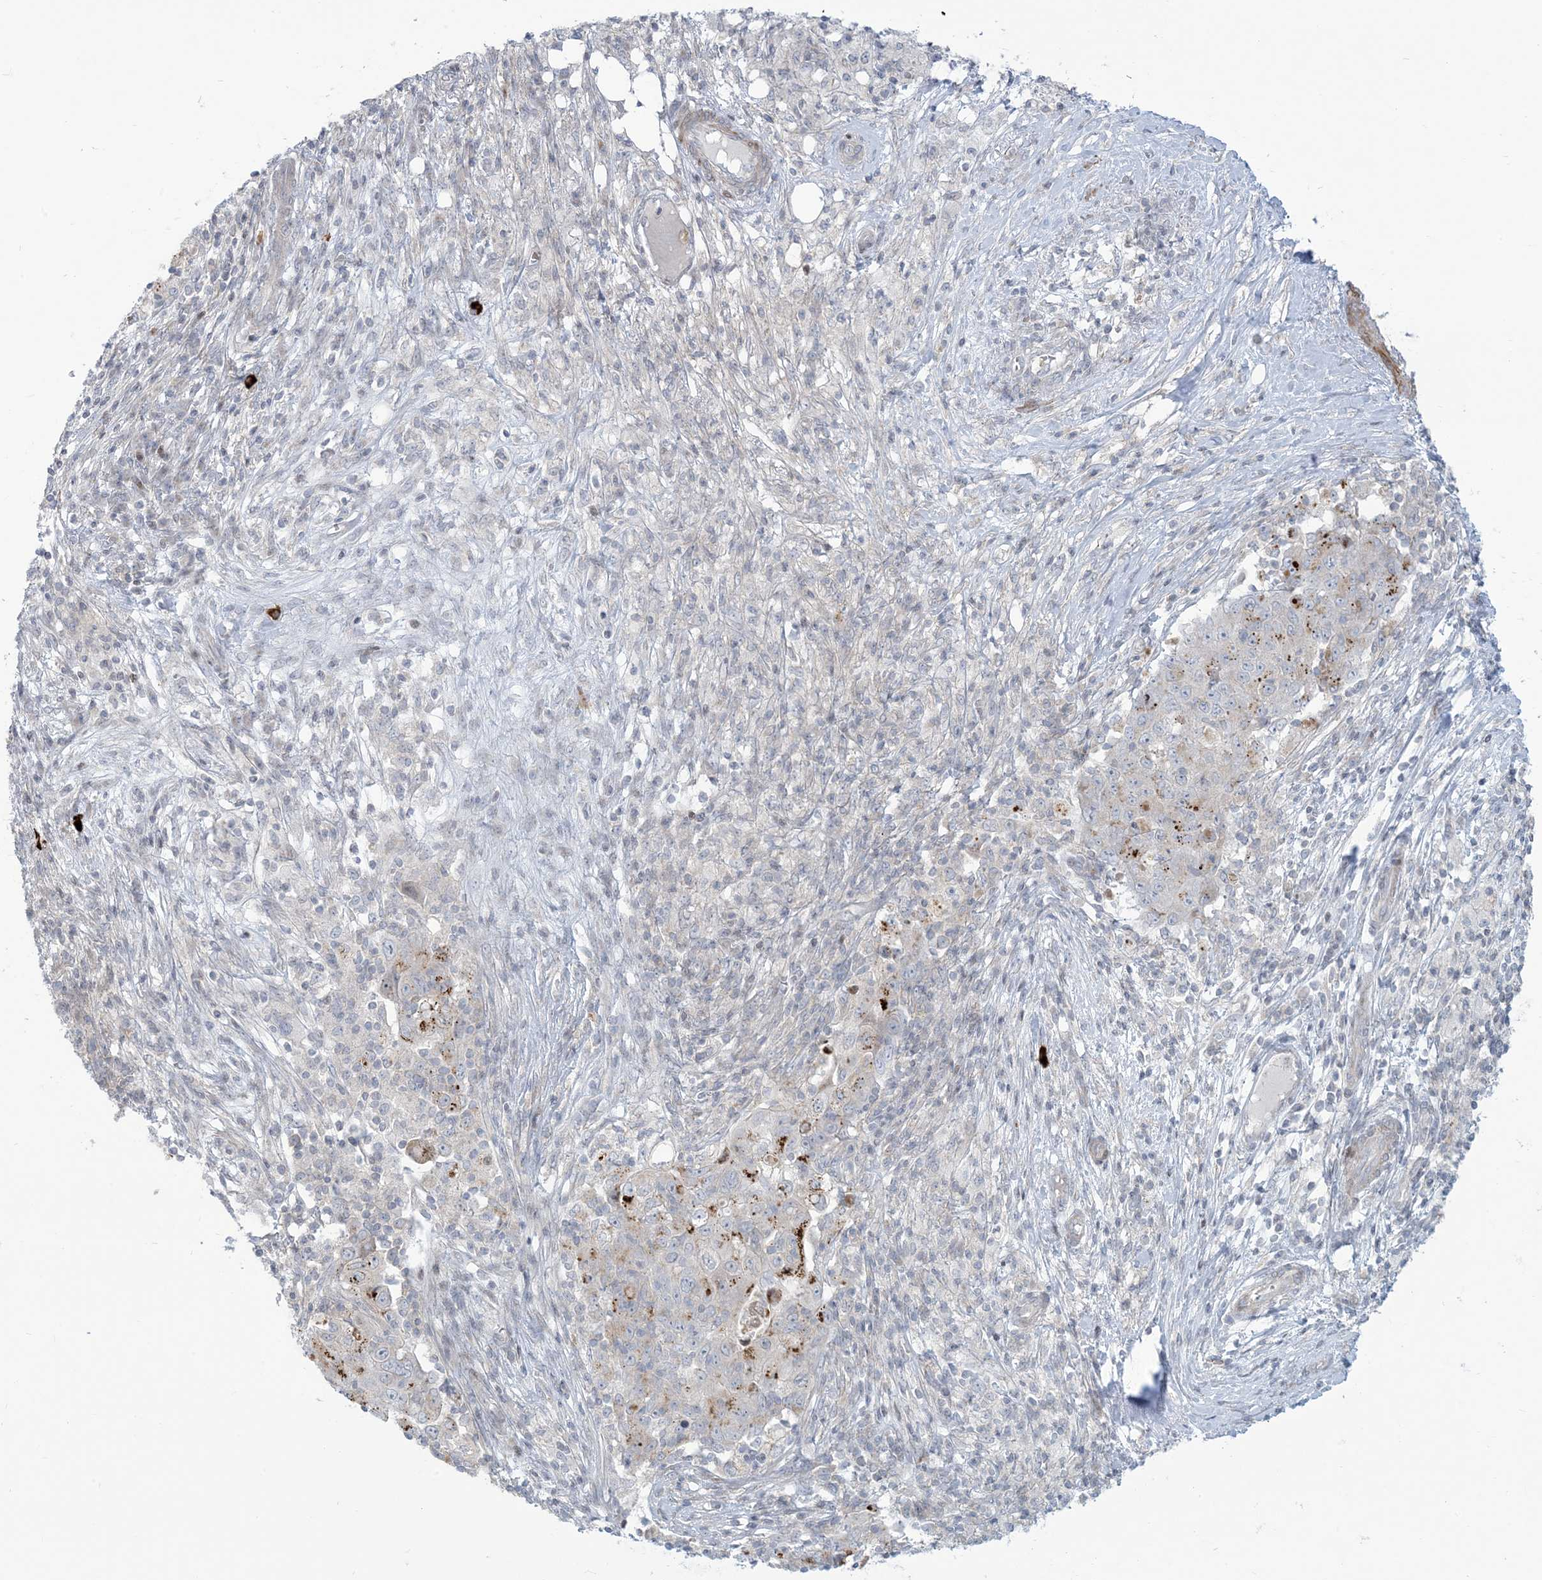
{"staining": {"intensity": "weak", "quantity": "<25%", "location": "cytoplasmic/membranous"}, "tissue": "ovarian cancer", "cell_type": "Tumor cells", "image_type": "cancer", "snomed": [{"axis": "morphology", "description": "Carcinoma, endometroid"}, {"axis": "topography", "description": "Ovary"}], "caption": "DAB (3,3'-diaminobenzidine) immunohistochemical staining of human ovarian endometroid carcinoma reveals no significant expression in tumor cells. The staining was performed using DAB (3,3'-diaminobenzidine) to visualize the protein expression in brown, while the nuclei were stained in blue with hematoxylin (Magnification: 20x).", "gene": "AFTPH", "patient": {"sex": "female", "age": 42}}